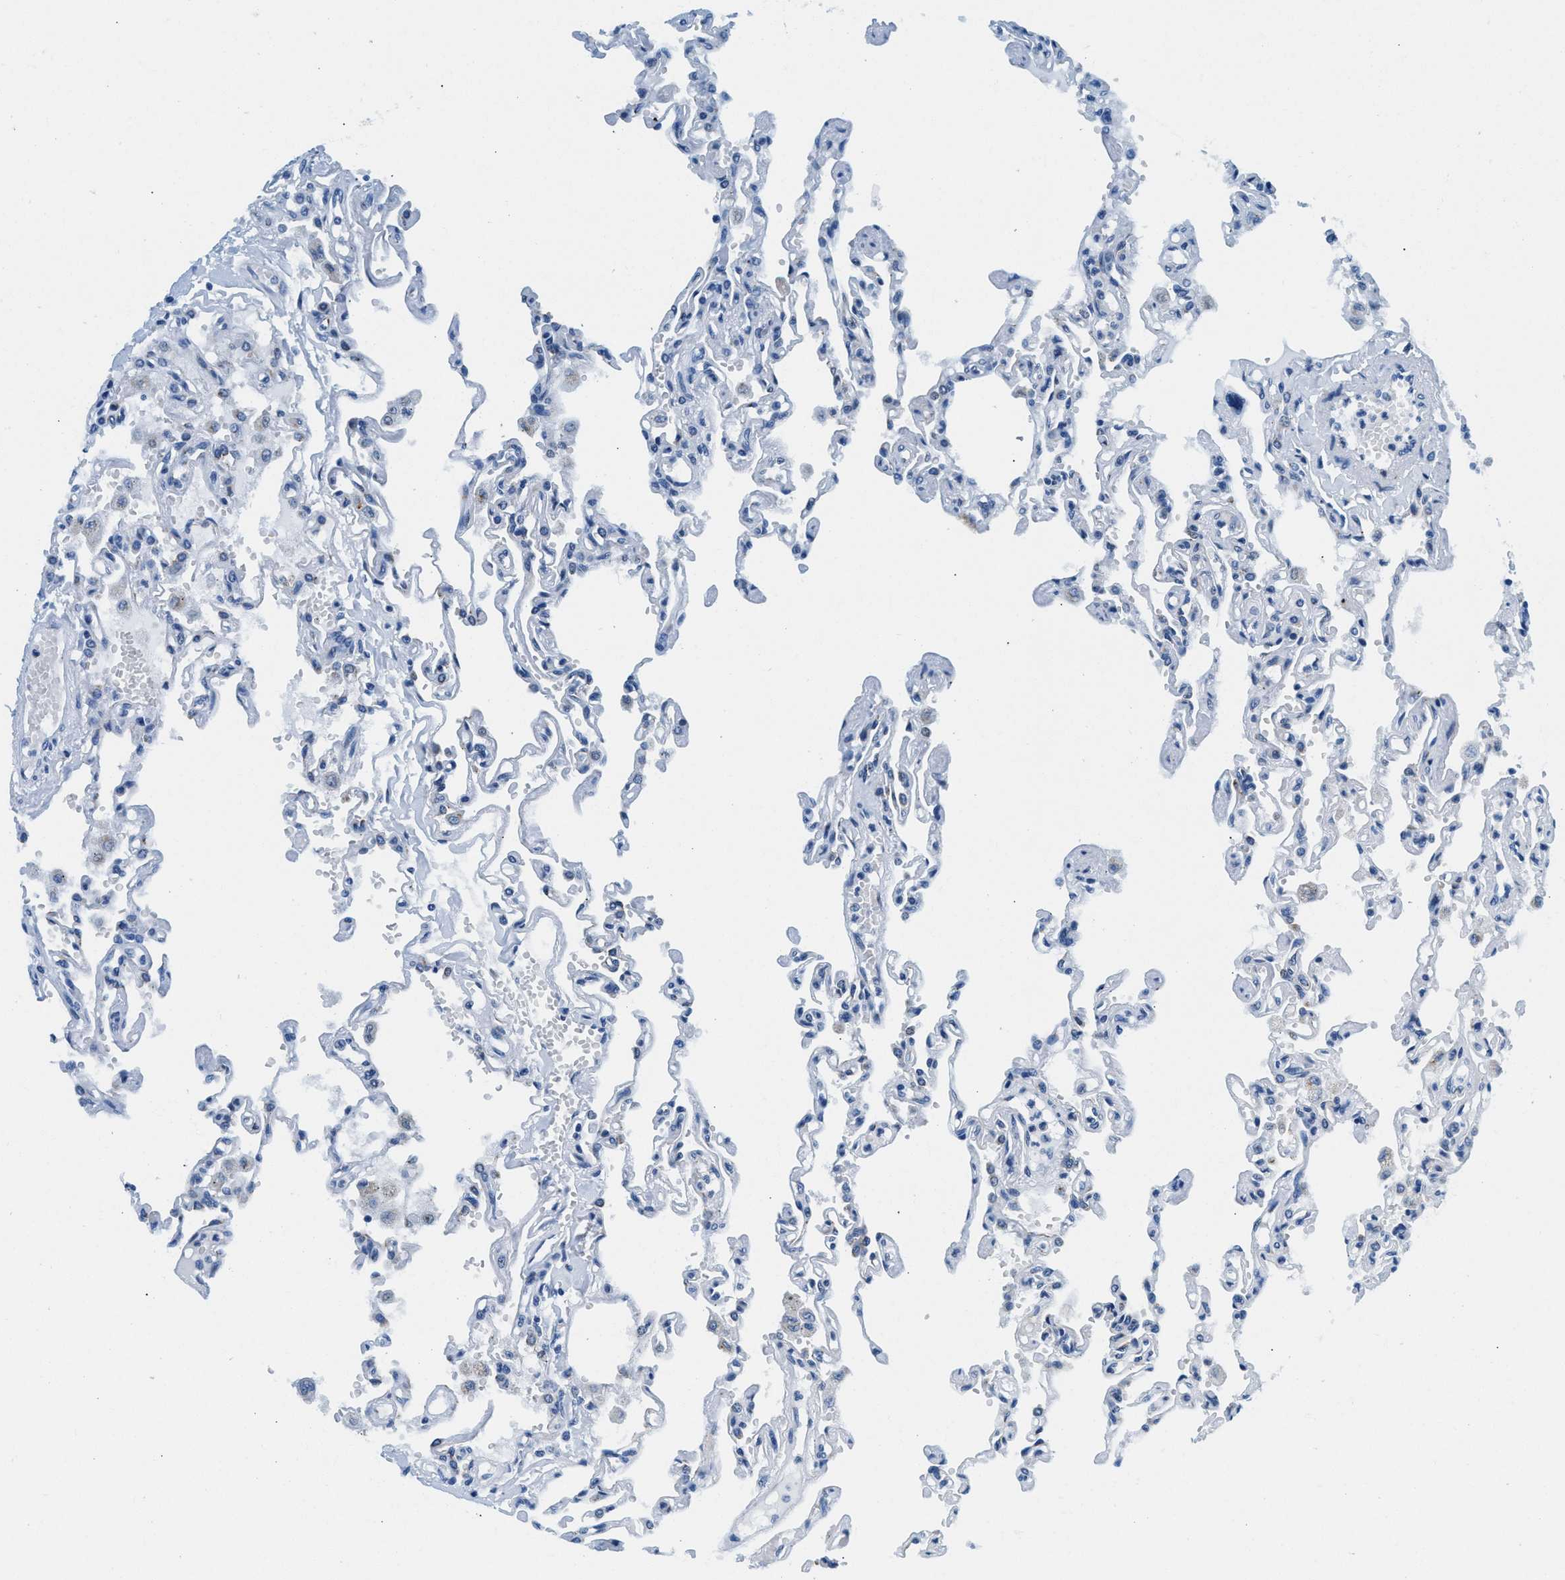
{"staining": {"intensity": "negative", "quantity": "none", "location": "none"}, "tissue": "lung", "cell_type": "Alveolar cells", "image_type": "normal", "snomed": [{"axis": "morphology", "description": "Normal tissue, NOS"}, {"axis": "topography", "description": "Lung"}], "caption": "DAB immunohistochemical staining of unremarkable human lung demonstrates no significant positivity in alveolar cells.", "gene": "VPS53", "patient": {"sex": "male", "age": 21}}